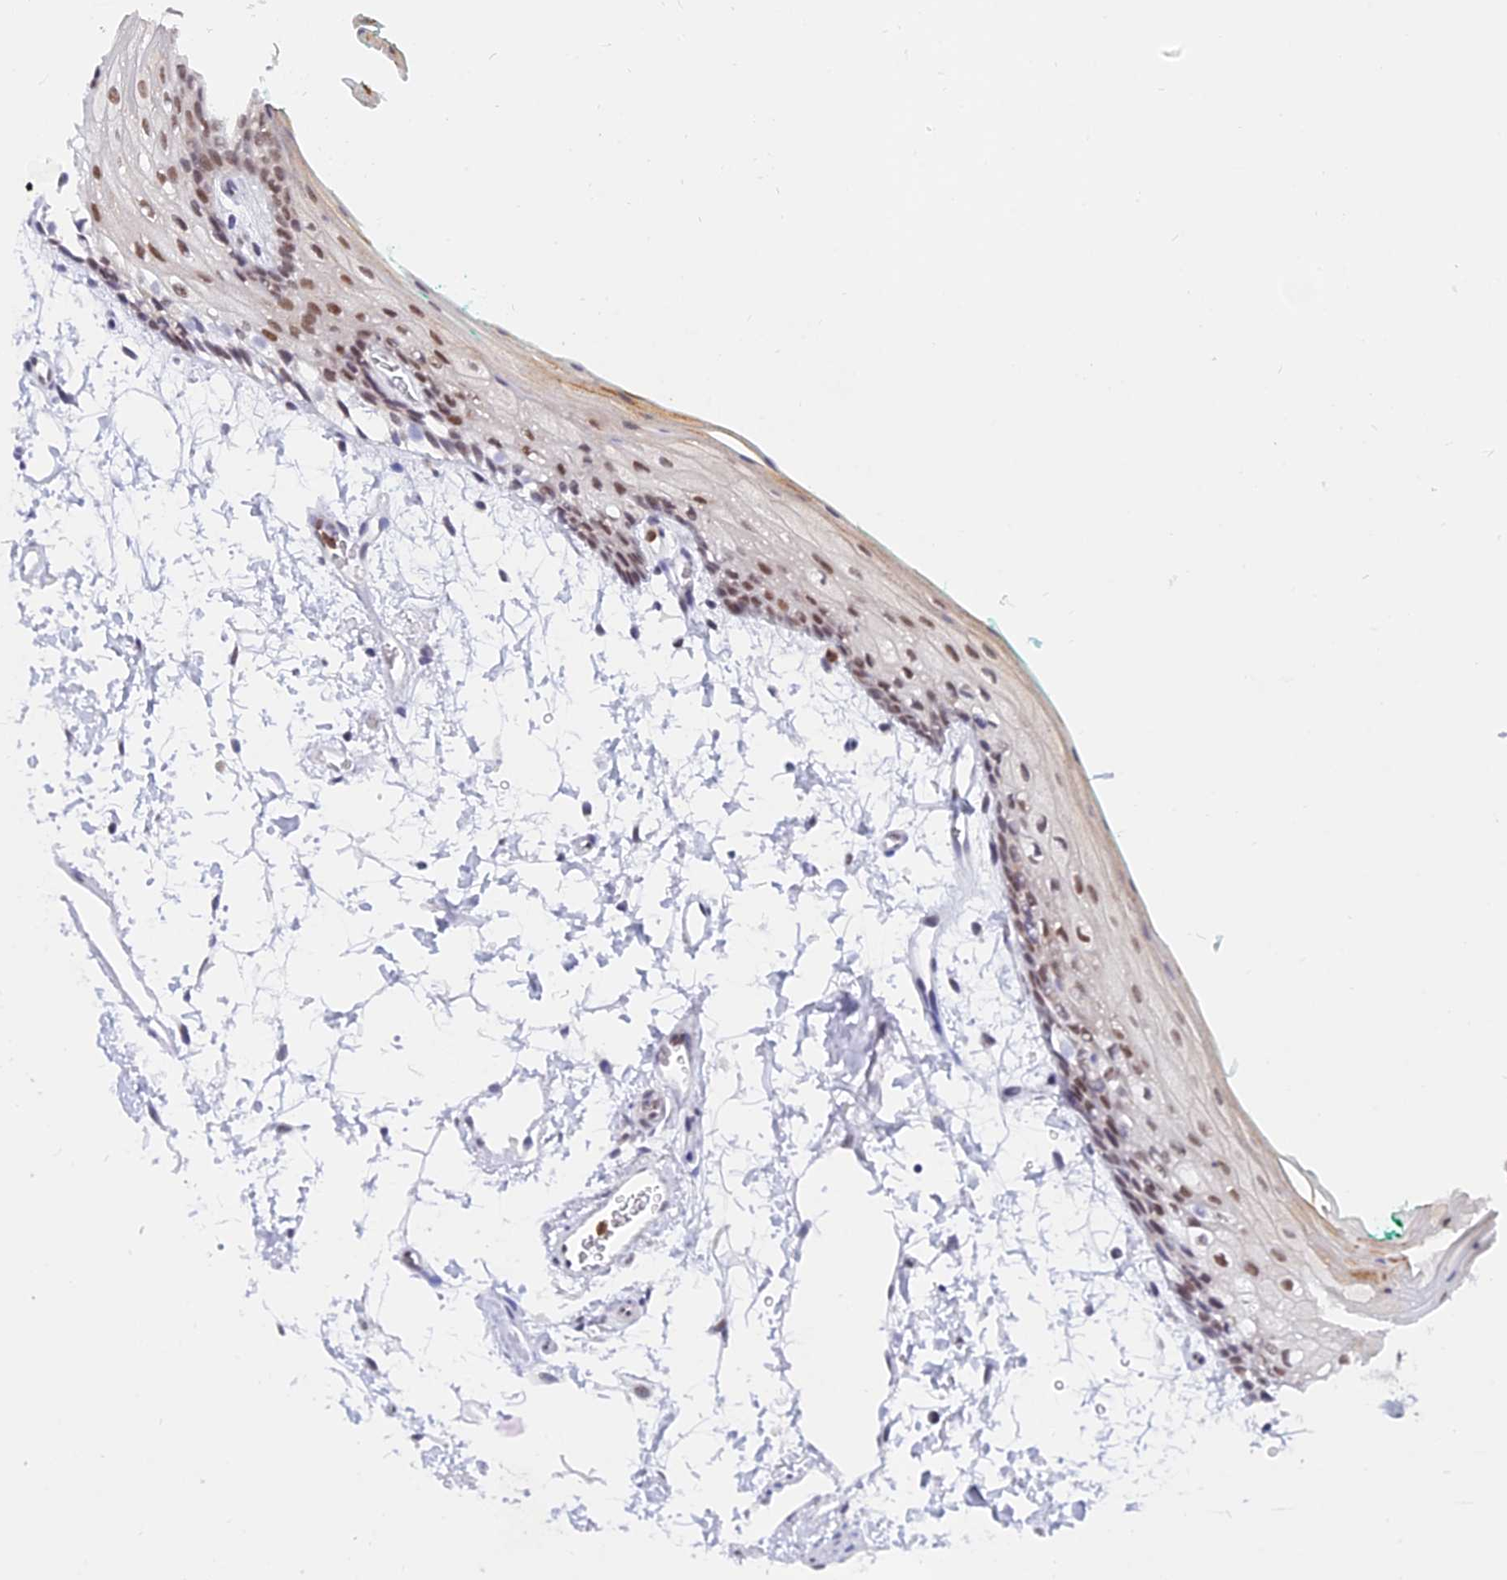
{"staining": {"intensity": "moderate", "quantity": "<25%", "location": "nuclear"}, "tissue": "oral mucosa", "cell_type": "Squamous epithelial cells", "image_type": "normal", "snomed": [{"axis": "morphology", "description": "Normal tissue, NOS"}, {"axis": "topography", "description": "Skeletal muscle"}, {"axis": "topography", "description": "Oral tissue"}, {"axis": "topography", "description": "Peripheral nerve tissue"}], "caption": "Oral mucosa stained with DAB (3,3'-diaminobenzidine) immunohistochemistry reveals low levels of moderate nuclear positivity in about <25% of squamous epithelial cells.", "gene": "DPY30", "patient": {"sex": "female", "age": 84}}